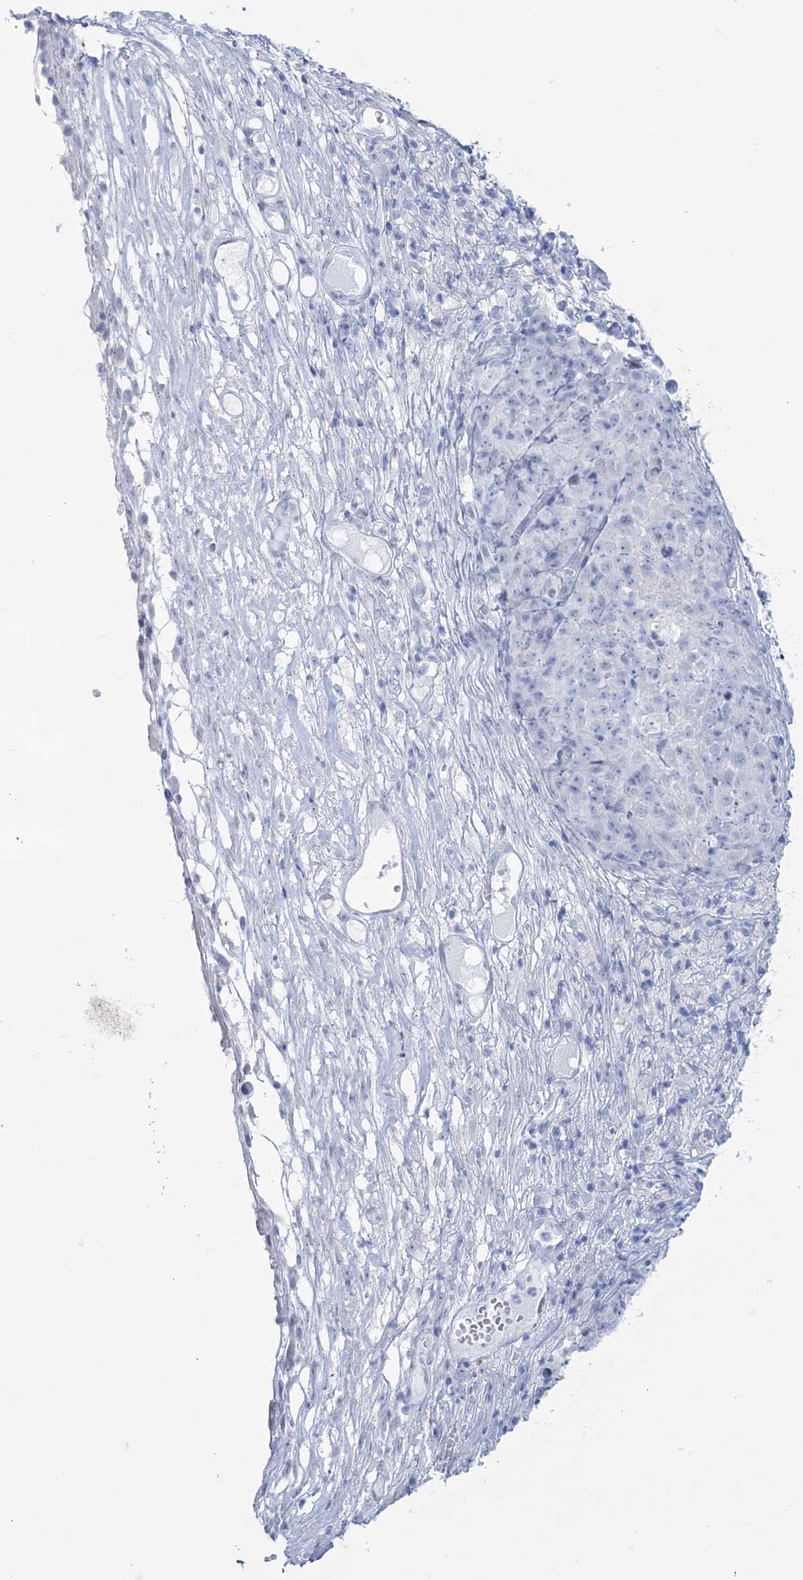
{"staining": {"intensity": "negative", "quantity": "none", "location": "none"}, "tissue": "ovarian cancer", "cell_type": "Tumor cells", "image_type": "cancer", "snomed": [{"axis": "morphology", "description": "Carcinoma, endometroid"}, {"axis": "topography", "description": "Ovary"}], "caption": "The histopathology image shows no significant expression in tumor cells of ovarian endometroid carcinoma. (Immunohistochemistry (ihc), brightfield microscopy, high magnification).", "gene": "ZNF843", "patient": {"sex": "female", "age": 42}}